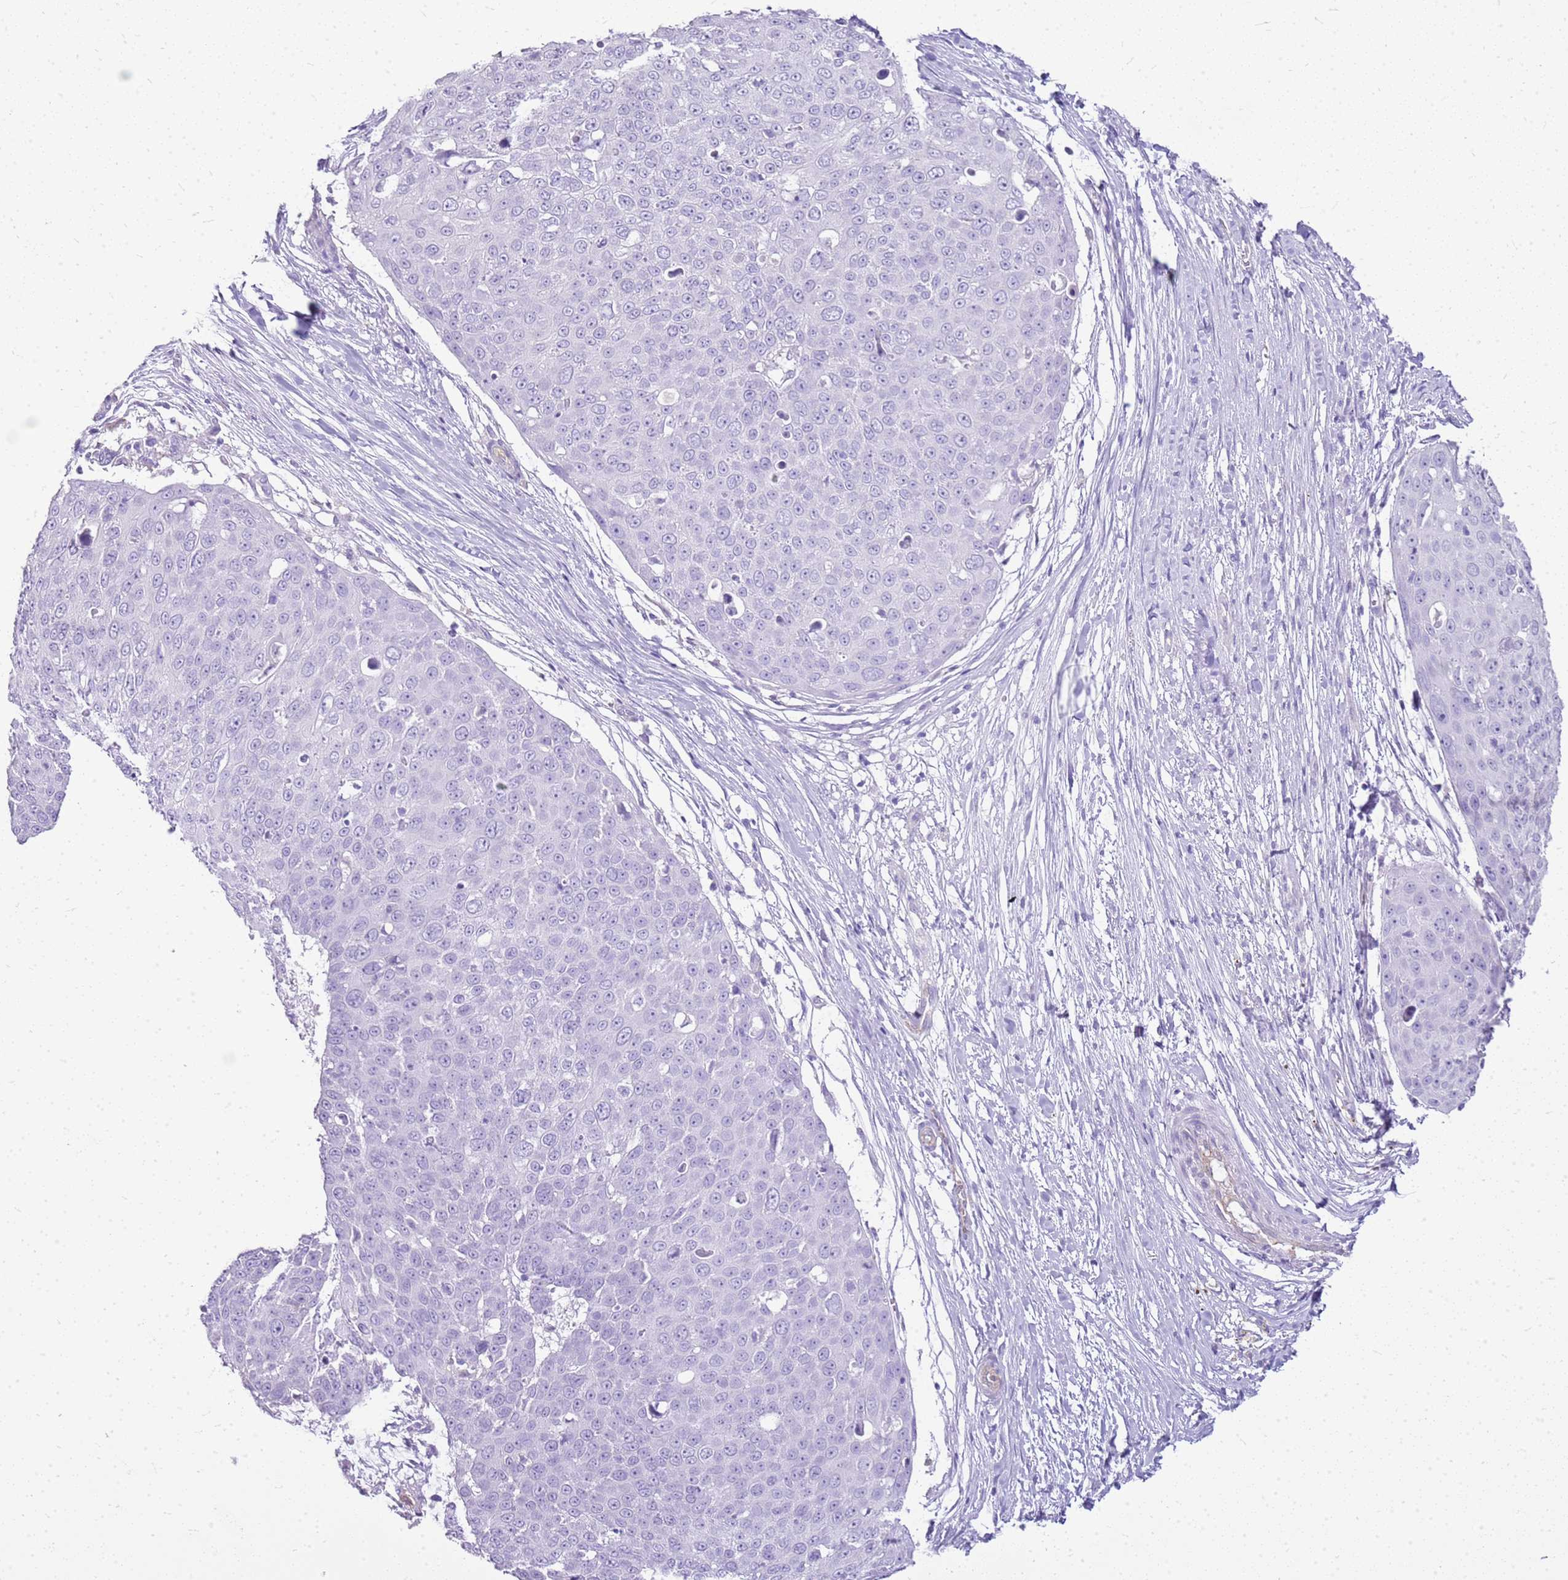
{"staining": {"intensity": "negative", "quantity": "none", "location": "none"}, "tissue": "skin cancer", "cell_type": "Tumor cells", "image_type": "cancer", "snomed": [{"axis": "morphology", "description": "Squamous cell carcinoma, NOS"}, {"axis": "topography", "description": "Skin"}], "caption": "Immunohistochemistry micrograph of squamous cell carcinoma (skin) stained for a protein (brown), which shows no staining in tumor cells.", "gene": "SULT1E1", "patient": {"sex": "male", "age": 71}}